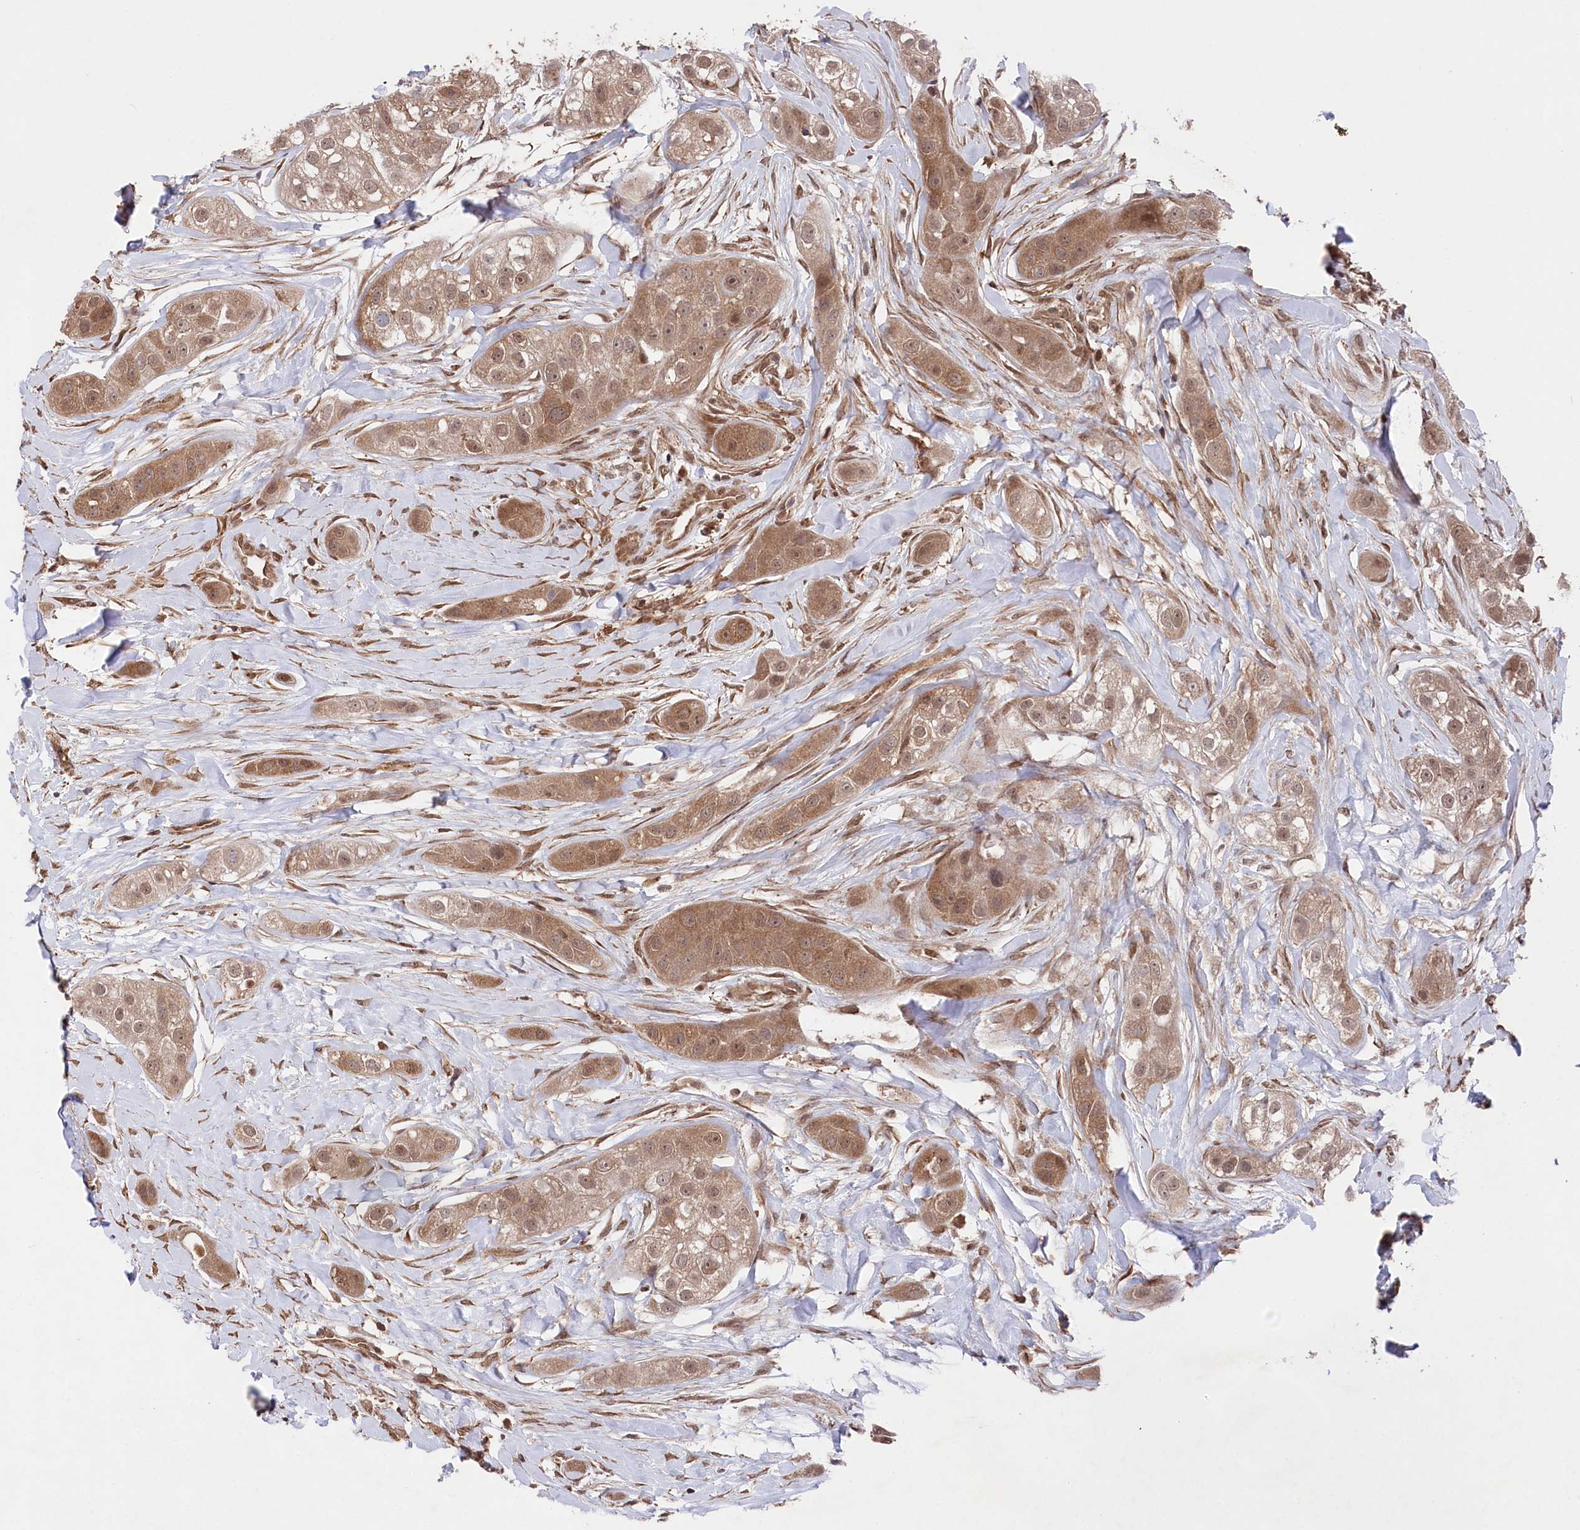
{"staining": {"intensity": "moderate", "quantity": ">75%", "location": "cytoplasmic/membranous,nuclear"}, "tissue": "head and neck cancer", "cell_type": "Tumor cells", "image_type": "cancer", "snomed": [{"axis": "morphology", "description": "Normal tissue, NOS"}, {"axis": "morphology", "description": "Squamous cell carcinoma, NOS"}, {"axis": "topography", "description": "Skeletal muscle"}, {"axis": "topography", "description": "Head-Neck"}], "caption": "IHC histopathology image of neoplastic tissue: human head and neck squamous cell carcinoma stained using IHC demonstrates medium levels of moderate protein expression localized specifically in the cytoplasmic/membranous and nuclear of tumor cells, appearing as a cytoplasmic/membranous and nuclear brown color.", "gene": "PSMA1", "patient": {"sex": "male", "age": 51}}